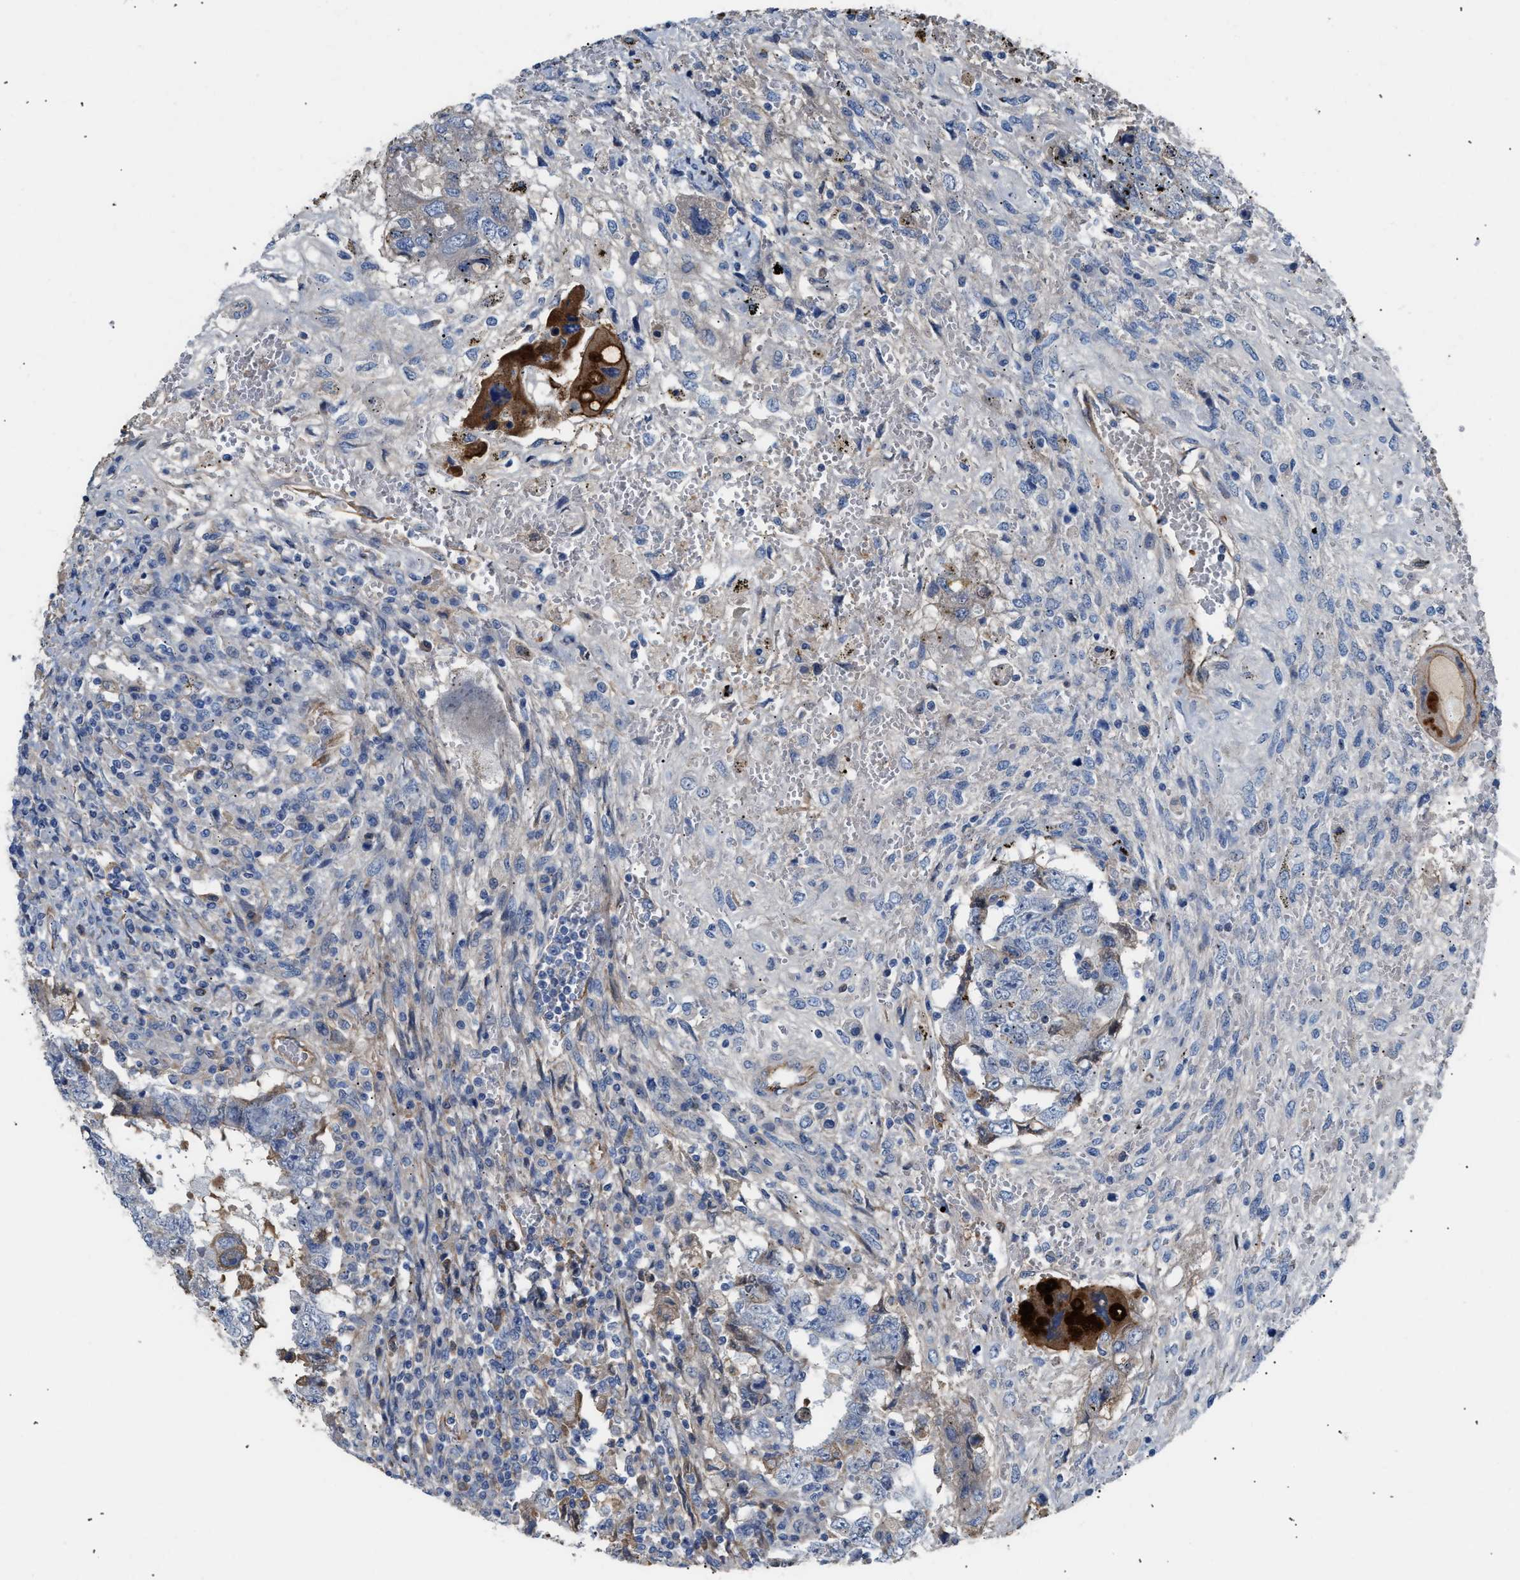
{"staining": {"intensity": "strong", "quantity": "<25%", "location": "cytoplasmic/membranous"}, "tissue": "testis cancer", "cell_type": "Tumor cells", "image_type": "cancer", "snomed": [{"axis": "morphology", "description": "Carcinoma, Embryonal, NOS"}, {"axis": "topography", "description": "Testis"}], "caption": "Tumor cells exhibit medium levels of strong cytoplasmic/membranous expression in approximately <25% of cells in human testis cancer (embryonal carcinoma).", "gene": "TFPI", "patient": {"sex": "male", "age": 26}}